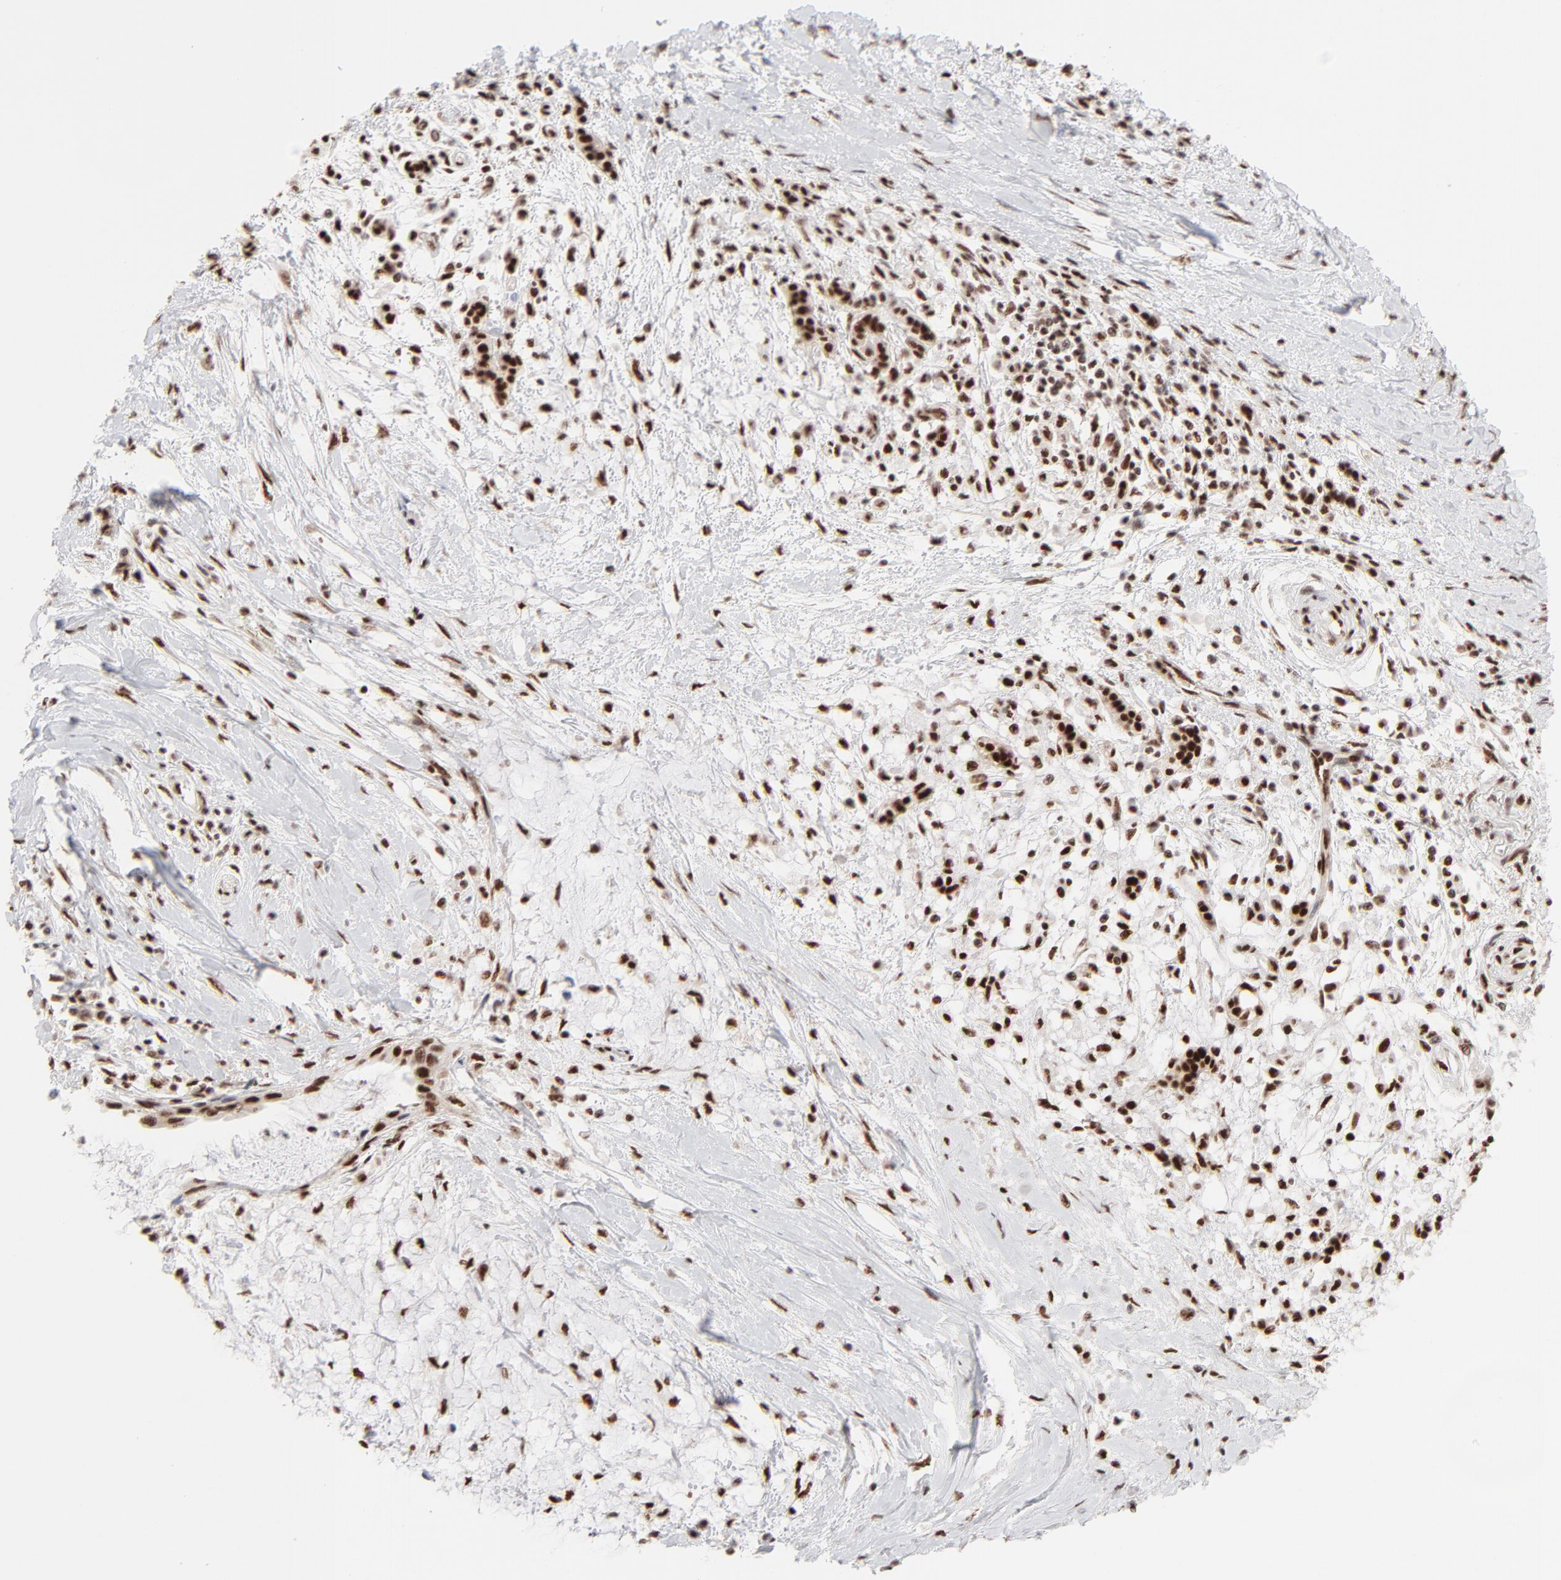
{"staining": {"intensity": "strong", "quantity": ">75%", "location": "nuclear"}, "tissue": "pancreatic cancer", "cell_type": "Tumor cells", "image_type": "cancer", "snomed": [{"axis": "morphology", "description": "Adenocarcinoma, NOS"}, {"axis": "topography", "description": "Pancreas"}], "caption": "Pancreatic cancer stained for a protein shows strong nuclear positivity in tumor cells. Using DAB (3,3'-diaminobenzidine) (brown) and hematoxylin (blue) stains, captured at high magnification using brightfield microscopy.", "gene": "TARDBP", "patient": {"sex": "female", "age": 64}}